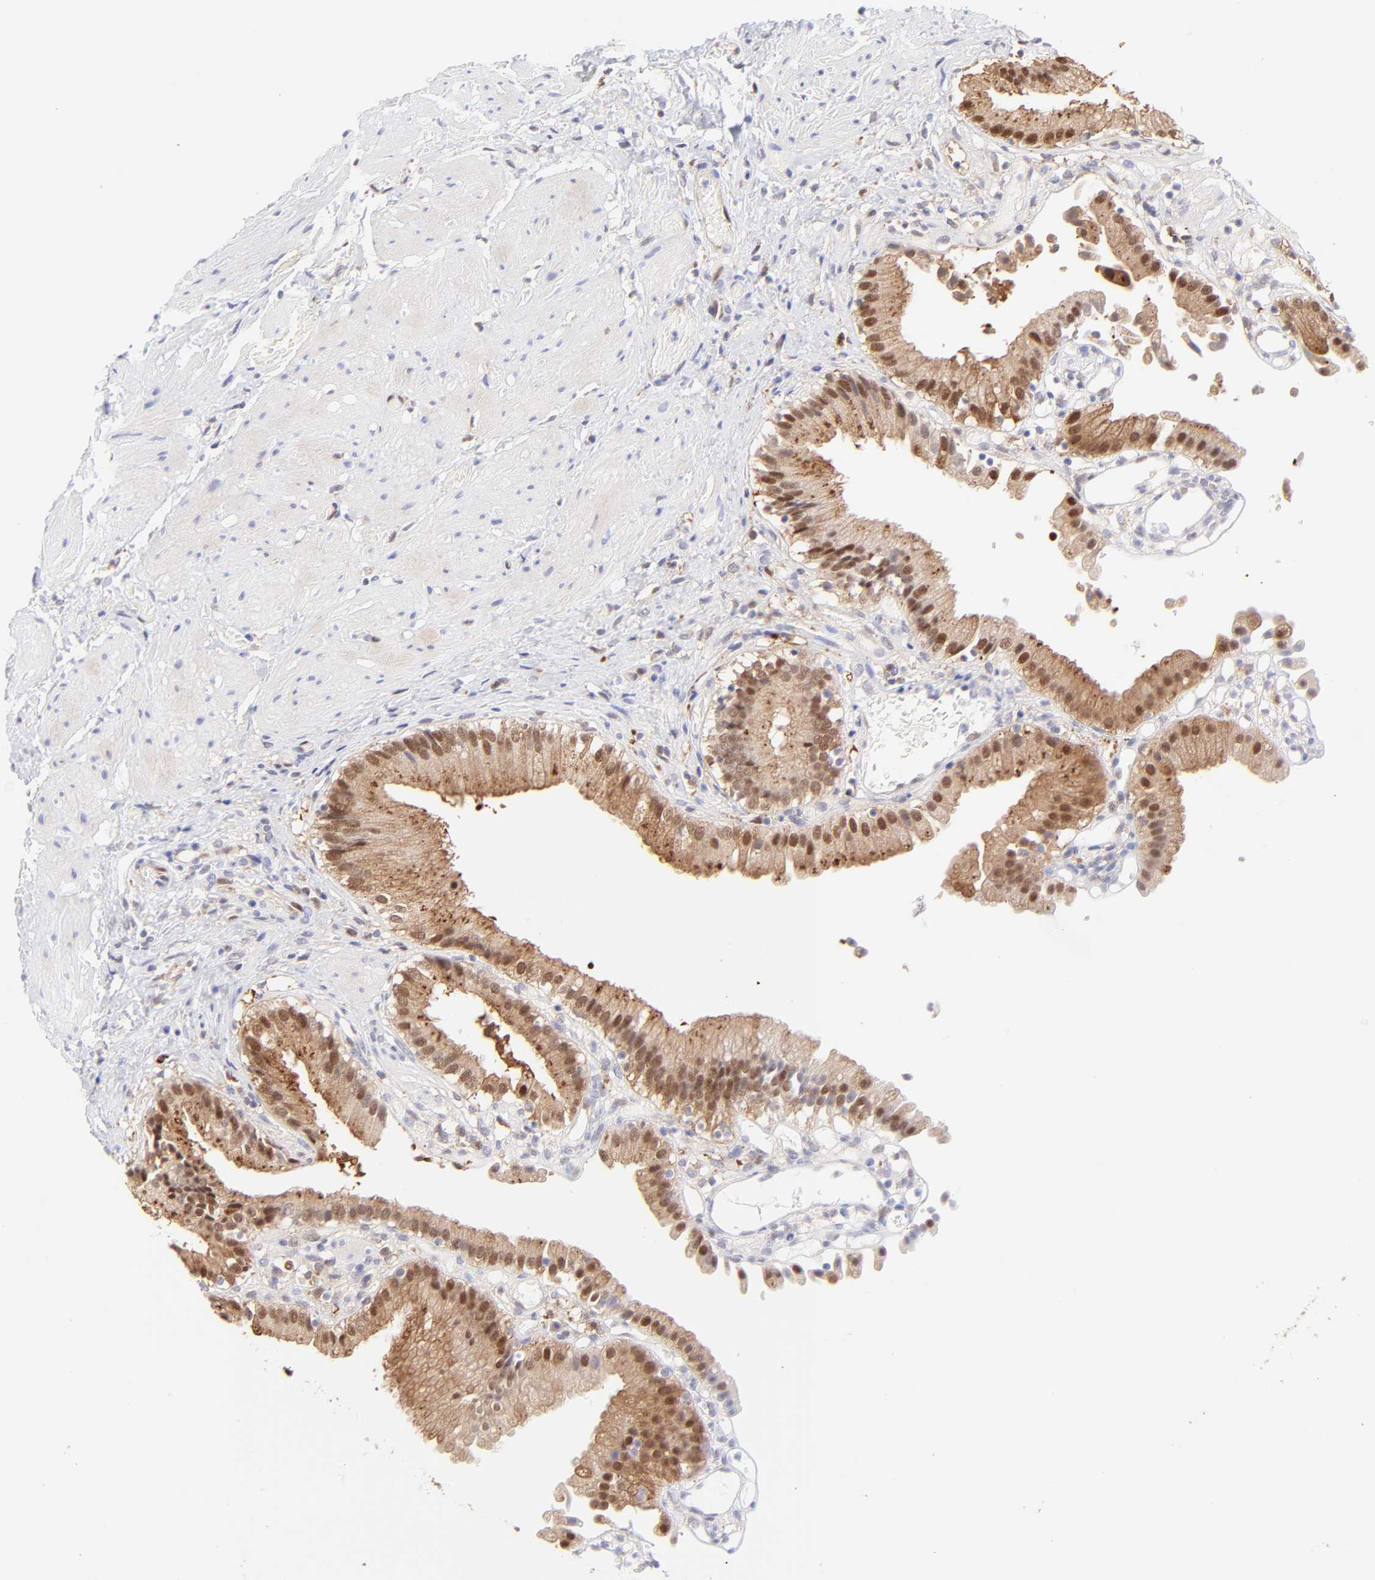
{"staining": {"intensity": "moderate", "quantity": ">75%", "location": "cytoplasmic/membranous"}, "tissue": "gallbladder", "cell_type": "Glandular cells", "image_type": "normal", "snomed": [{"axis": "morphology", "description": "Normal tissue, NOS"}, {"axis": "topography", "description": "Gallbladder"}], "caption": "A high-resolution histopathology image shows immunohistochemistry (IHC) staining of normal gallbladder, which shows moderate cytoplasmic/membranous expression in approximately >75% of glandular cells.", "gene": "HYAL1", "patient": {"sex": "male", "age": 65}}